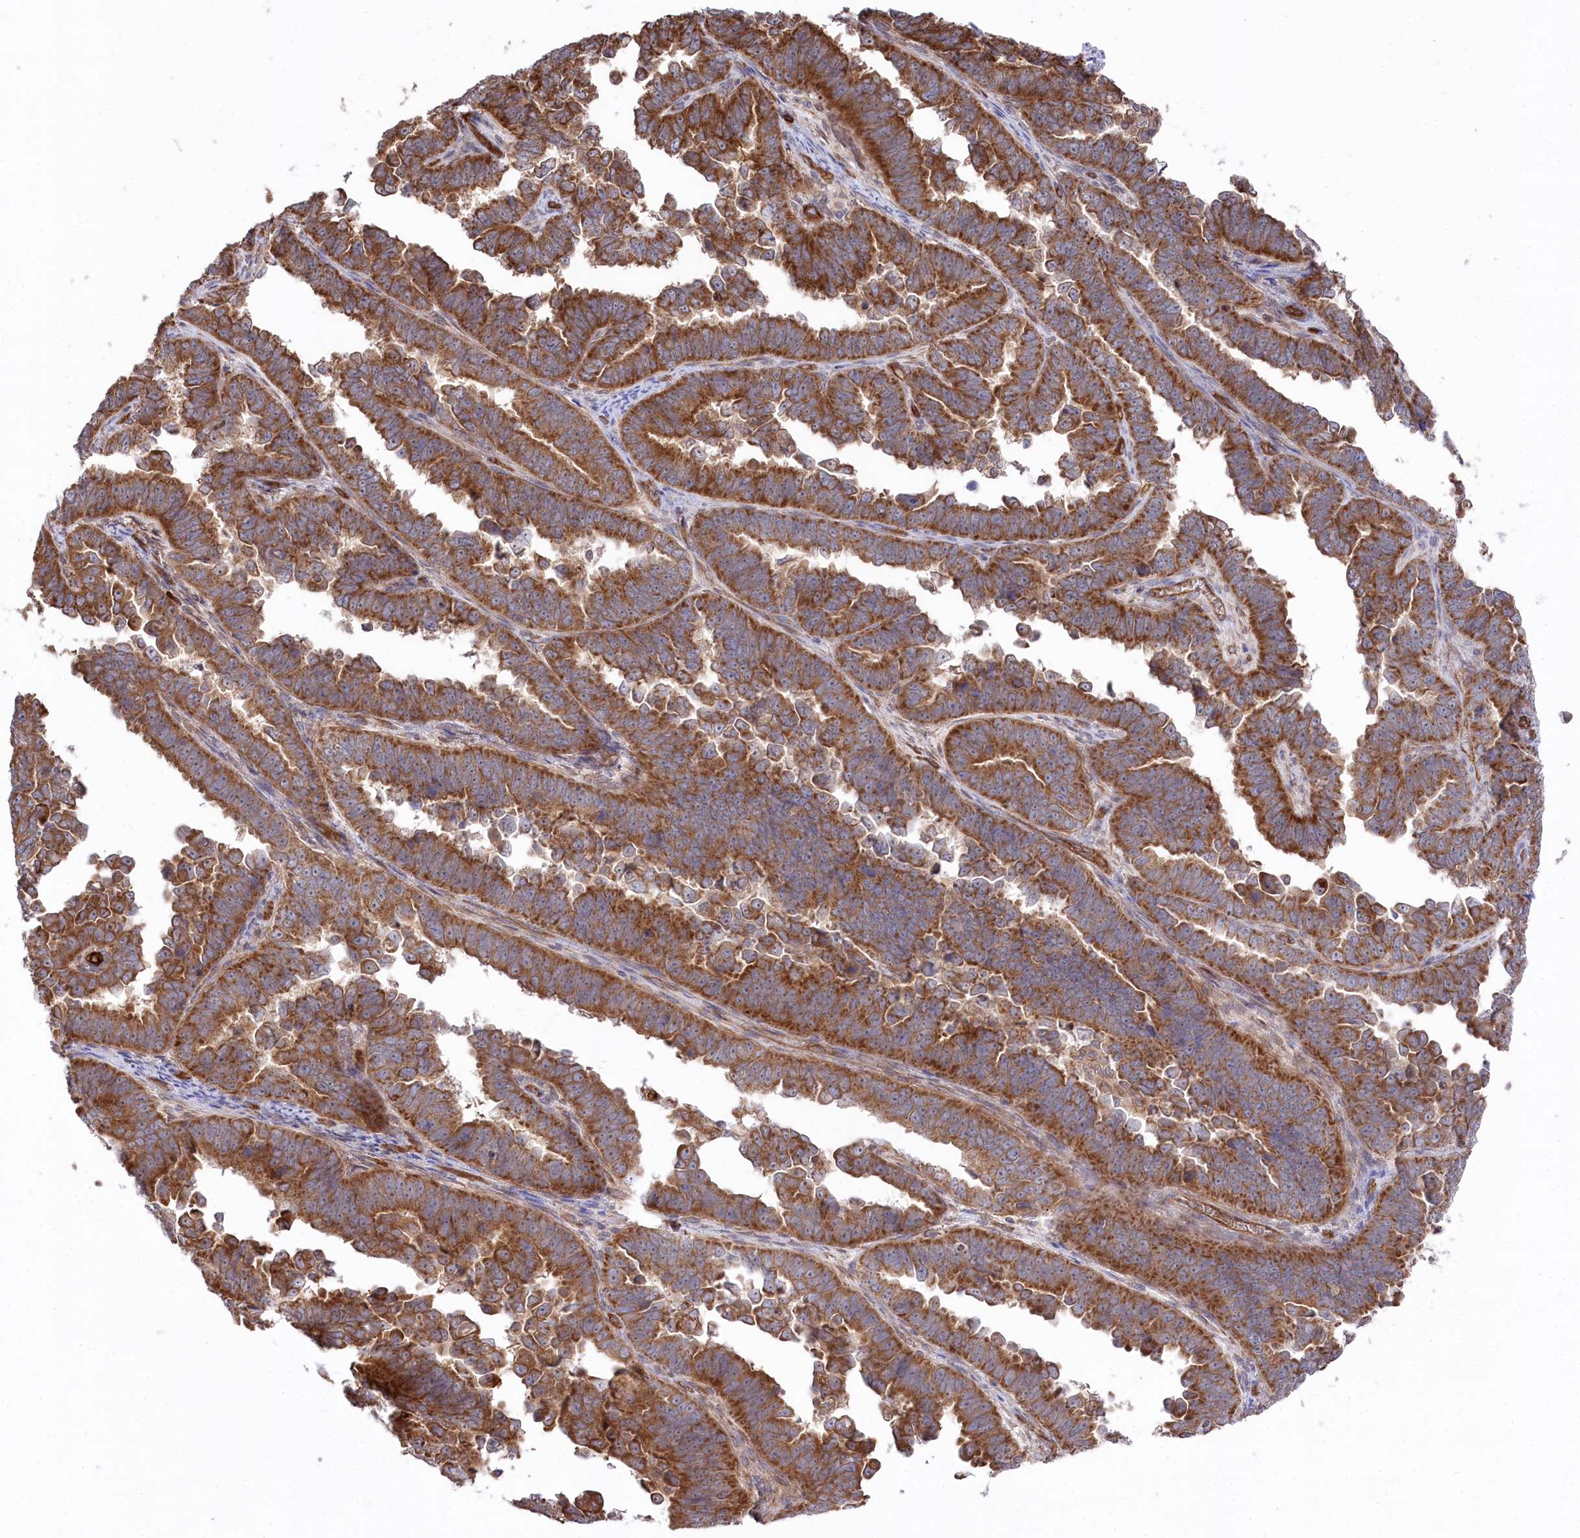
{"staining": {"intensity": "strong", "quantity": ">75%", "location": "cytoplasmic/membranous"}, "tissue": "endometrial cancer", "cell_type": "Tumor cells", "image_type": "cancer", "snomed": [{"axis": "morphology", "description": "Adenocarcinoma, NOS"}, {"axis": "topography", "description": "Endometrium"}], "caption": "Protein staining displays strong cytoplasmic/membranous staining in about >75% of tumor cells in endometrial adenocarcinoma. The protein is shown in brown color, while the nuclei are stained blue.", "gene": "MTPAP", "patient": {"sex": "female", "age": 75}}